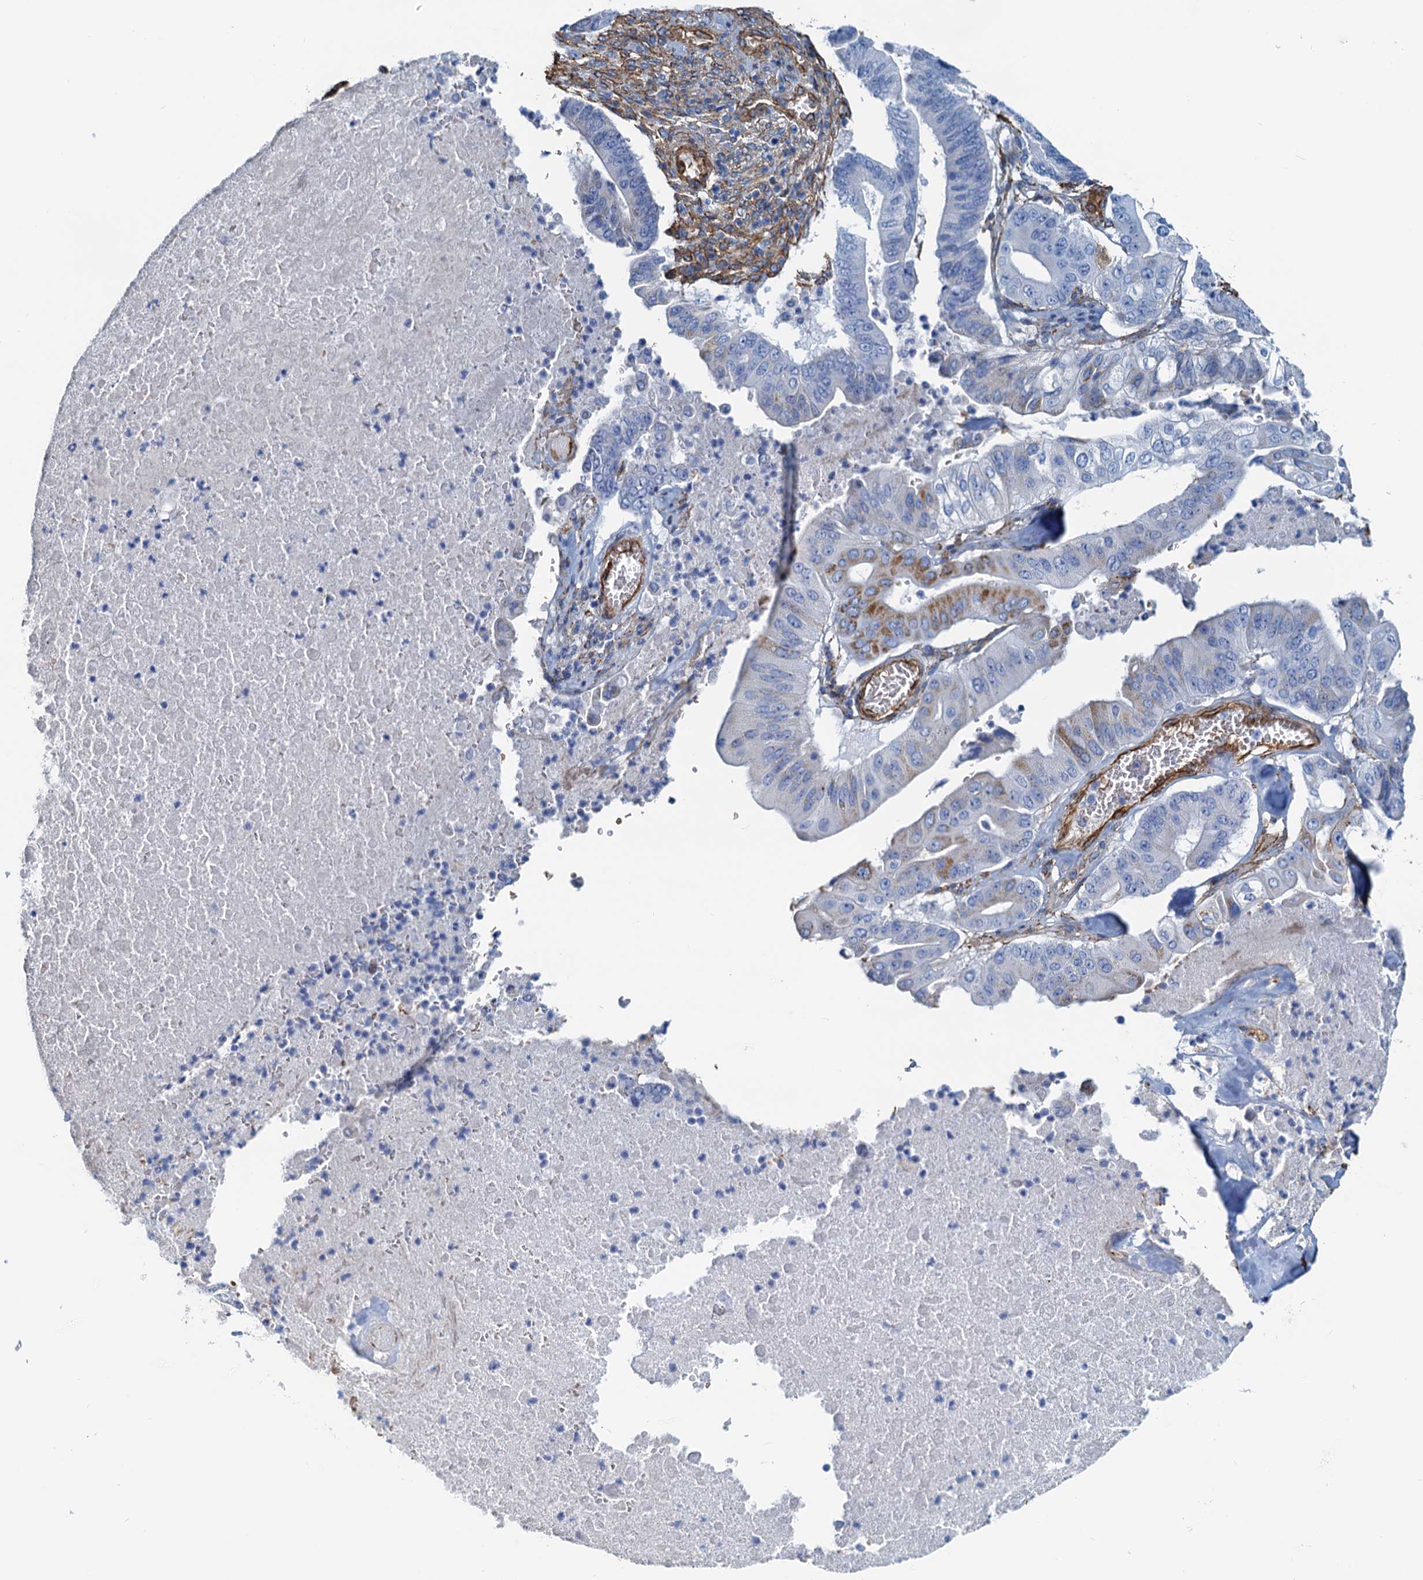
{"staining": {"intensity": "negative", "quantity": "none", "location": "none"}, "tissue": "pancreatic cancer", "cell_type": "Tumor cells", "image_type": "cancer", "snomed": [{"axis": "morphology", "description": "Adenocarcinoma, NOS"}, {"axis": "topography", "description": "Pancreas"}], "caption": "Tumor cells are negative for protein expression in human pancreatic cancer (adenocarcinoma).", "gene": "DGKG", "patient": {"sex": "female", "age": 77}}